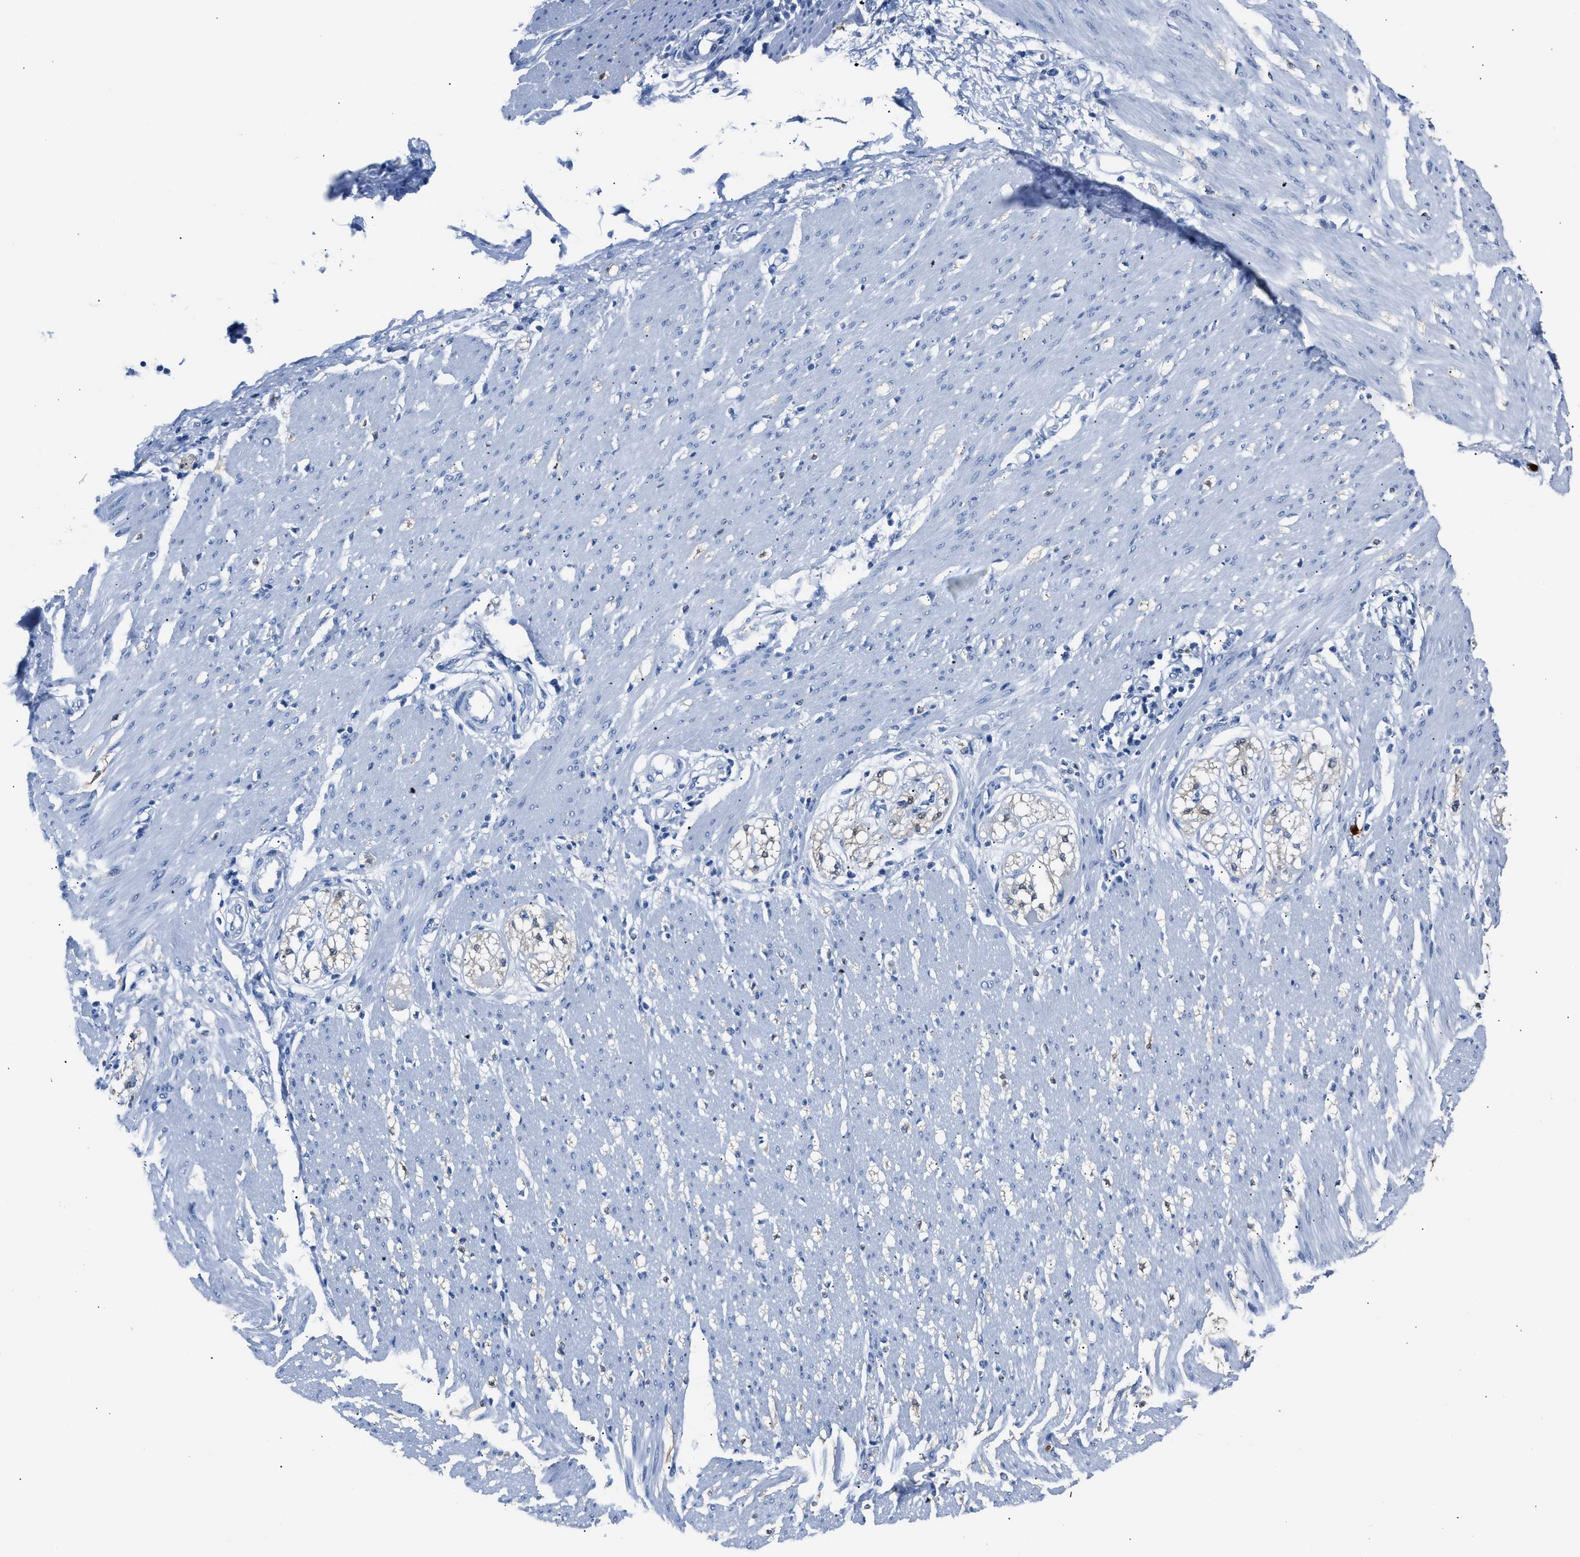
{"staining": {"intensity": "negative", "quantity": "none", "location": "none"}, "tissue": "adipose tissue", "cell_type": "Adipocytes", "image_type": "normal", "snomed": [{"axis": "morphology", "description": "Normal tissue, NOS"}, {"axis": "morphology", "description": "Adenocarcinoma, NOS"}, {"axis": "topography", "description": "Colon"}, {"axis": "topography", "description": "Peripheral nerve tissue"}], "caption": "DAB immunohistochemical staining of normal human adipose tissue exhibits no significant staining in adipocytes. The staining is performed using DAB brown chromogen with nuclei counter-stained in using hematoxylin.", "gene": "S100P", "patient": {"sex": "male", "age": 14}}